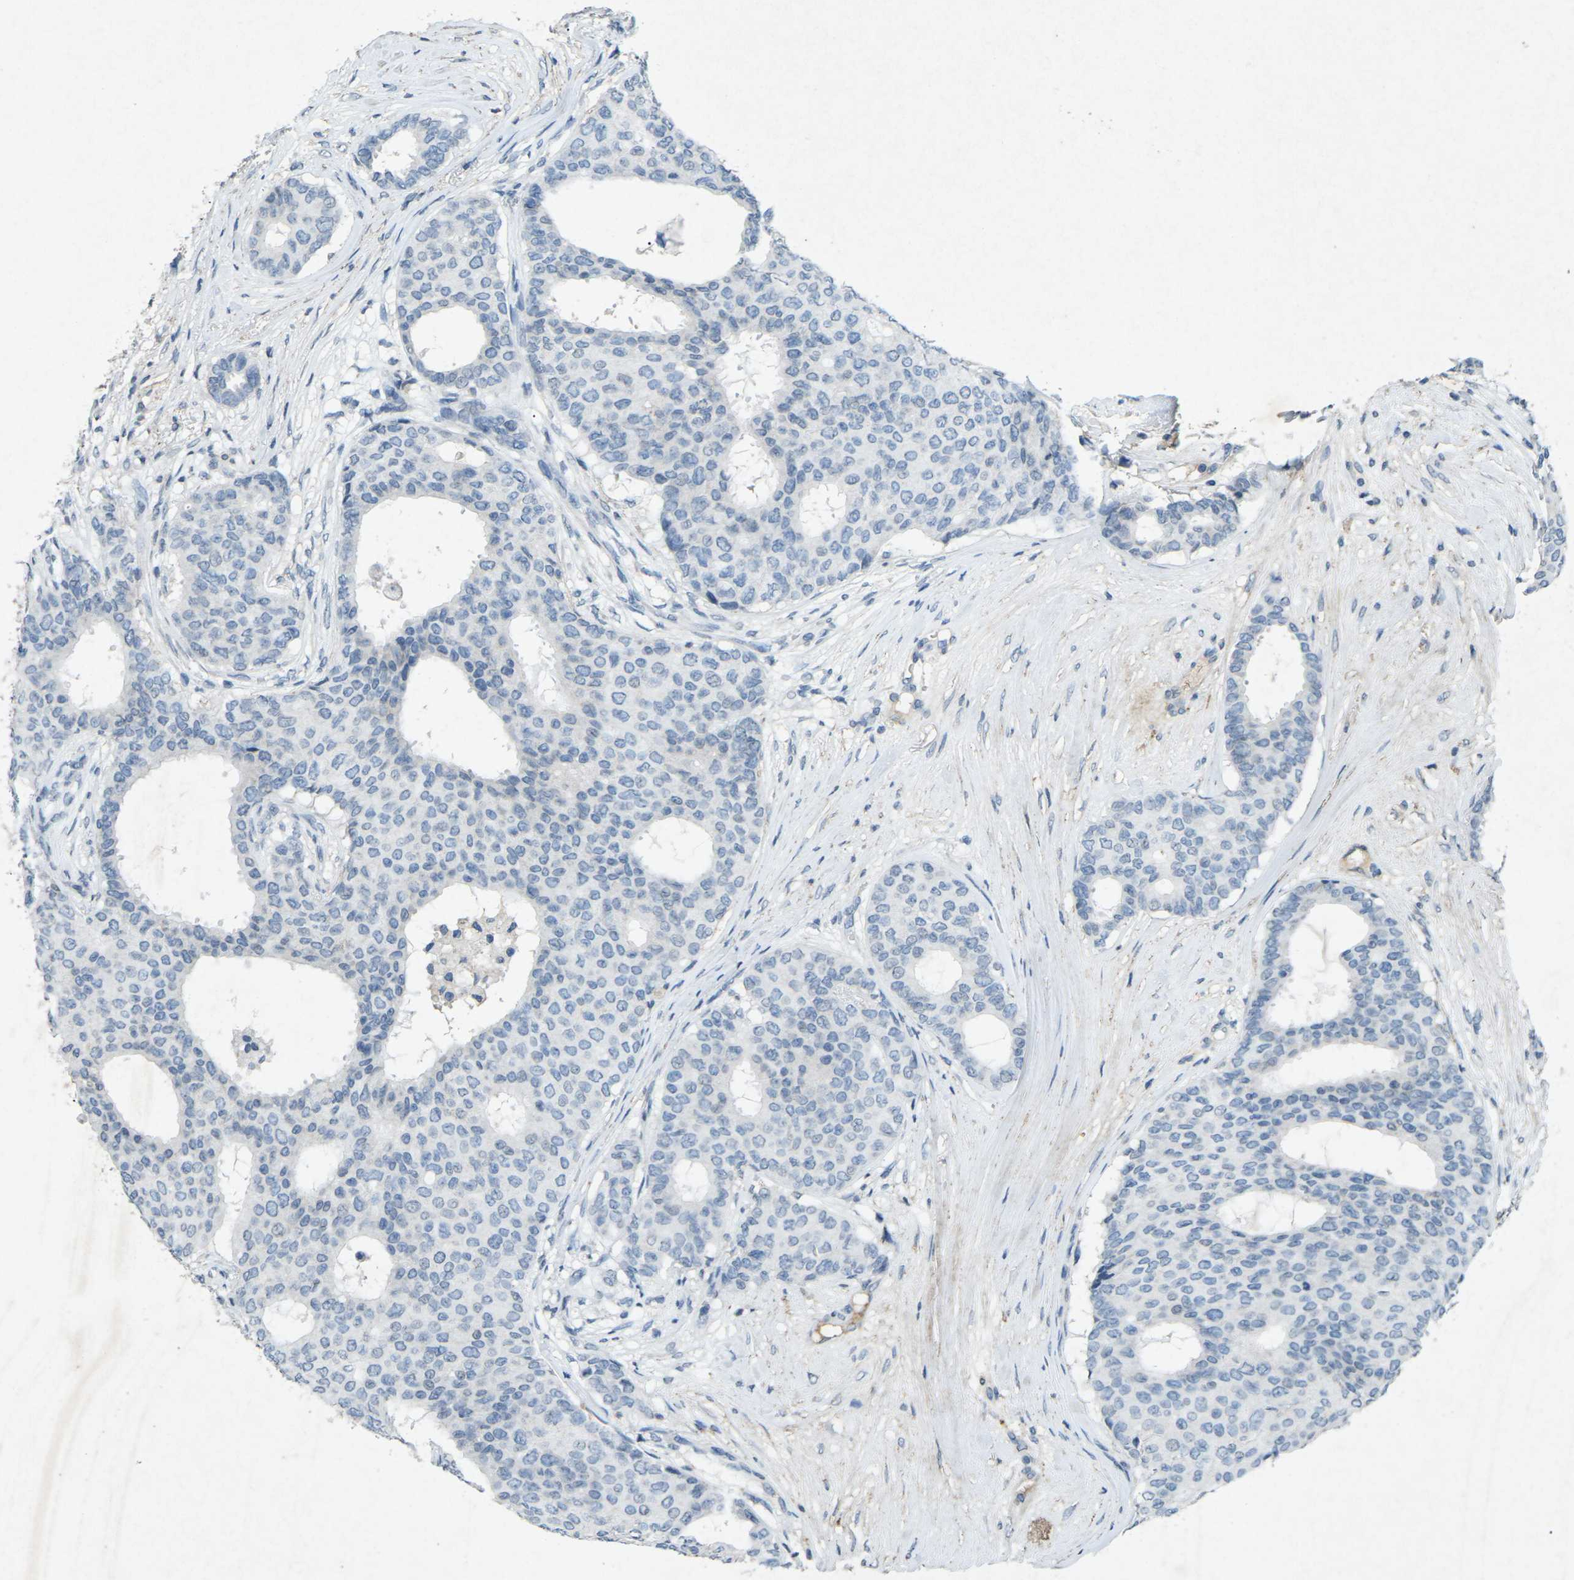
{"staining": {"intensity": "negative", "quantity": "none", "location": "none"}, "tissue": "breast cancer", "cell_type": "Tumor cells", "image_type": "cancer", "snomed": [{"axis": "morphology", "description": "Duct carcinoma"}, {"axis": "topography", "description": "Breast"}], "caption": "There is no significant positivity in tumor cells of breast cancer. (DAB (3,3'-diaminobenzidine) IHC with hematoxylin counter stain).", "gene": "A1BG", "patient": {"sex": "female", "age": 75}}